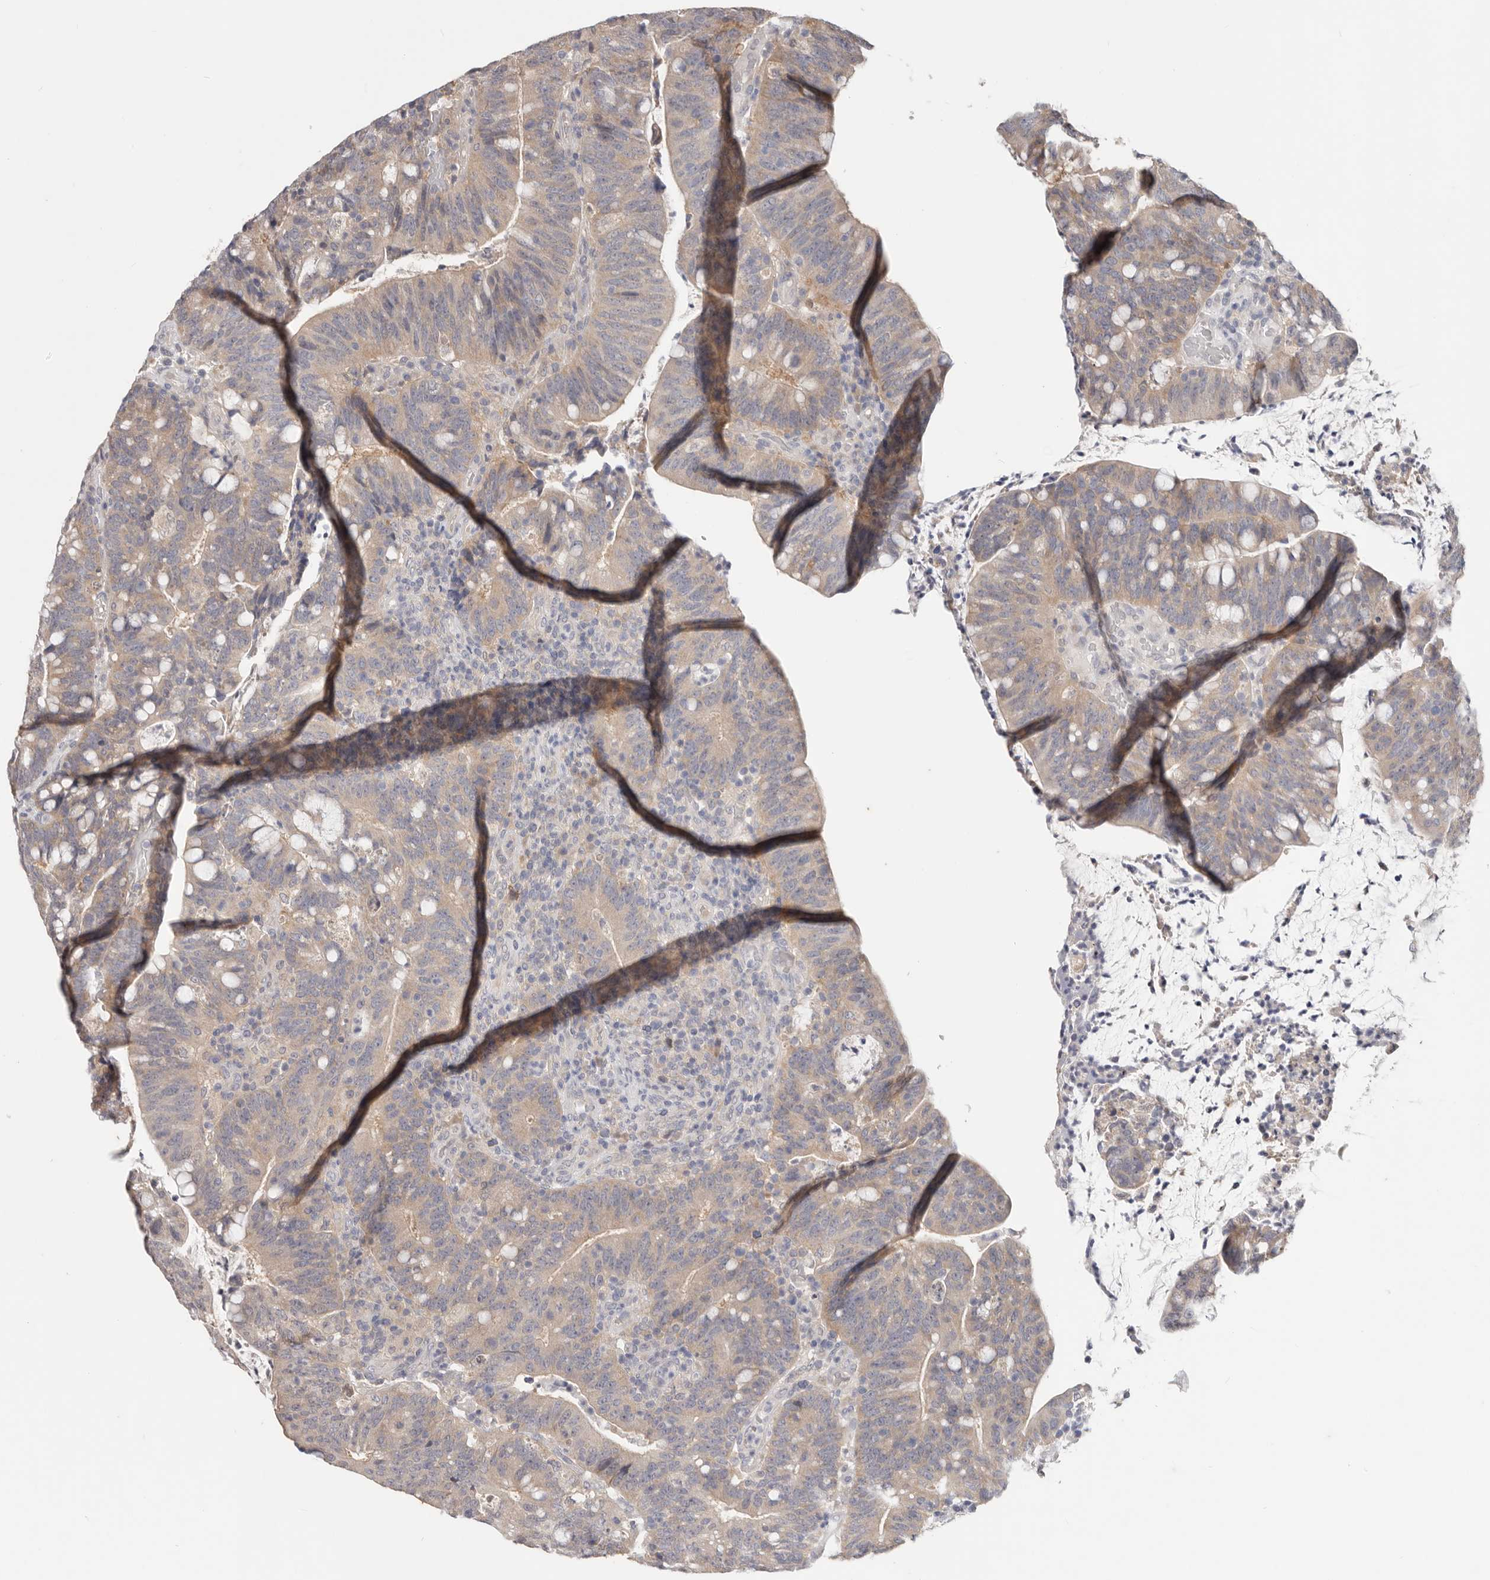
{"staining": {"intensity": "moderate", "quantity": ">75%", "location": "cytoplasmic/membranous"}, "tissue": "colorectal cancer", "cell_type": "Tumor cells", "image_type": "cancer", "snomed": [{"axis": "morphology", "description": "Adenocarcinoma, NOS"}, {"axis": "topography", "description": "Colon"}], "caption": "Immunohistochemistry (IHC) (DAB (3,3'-diaminobenzidine)) staining of colorectal cancer (adenocarcinoma) displays moderate cytoplasmic/membranous protein positivity in about >75% of tumor cells.", "gene": "WDR77", "patient": {"sex": "female", "age": 66}}